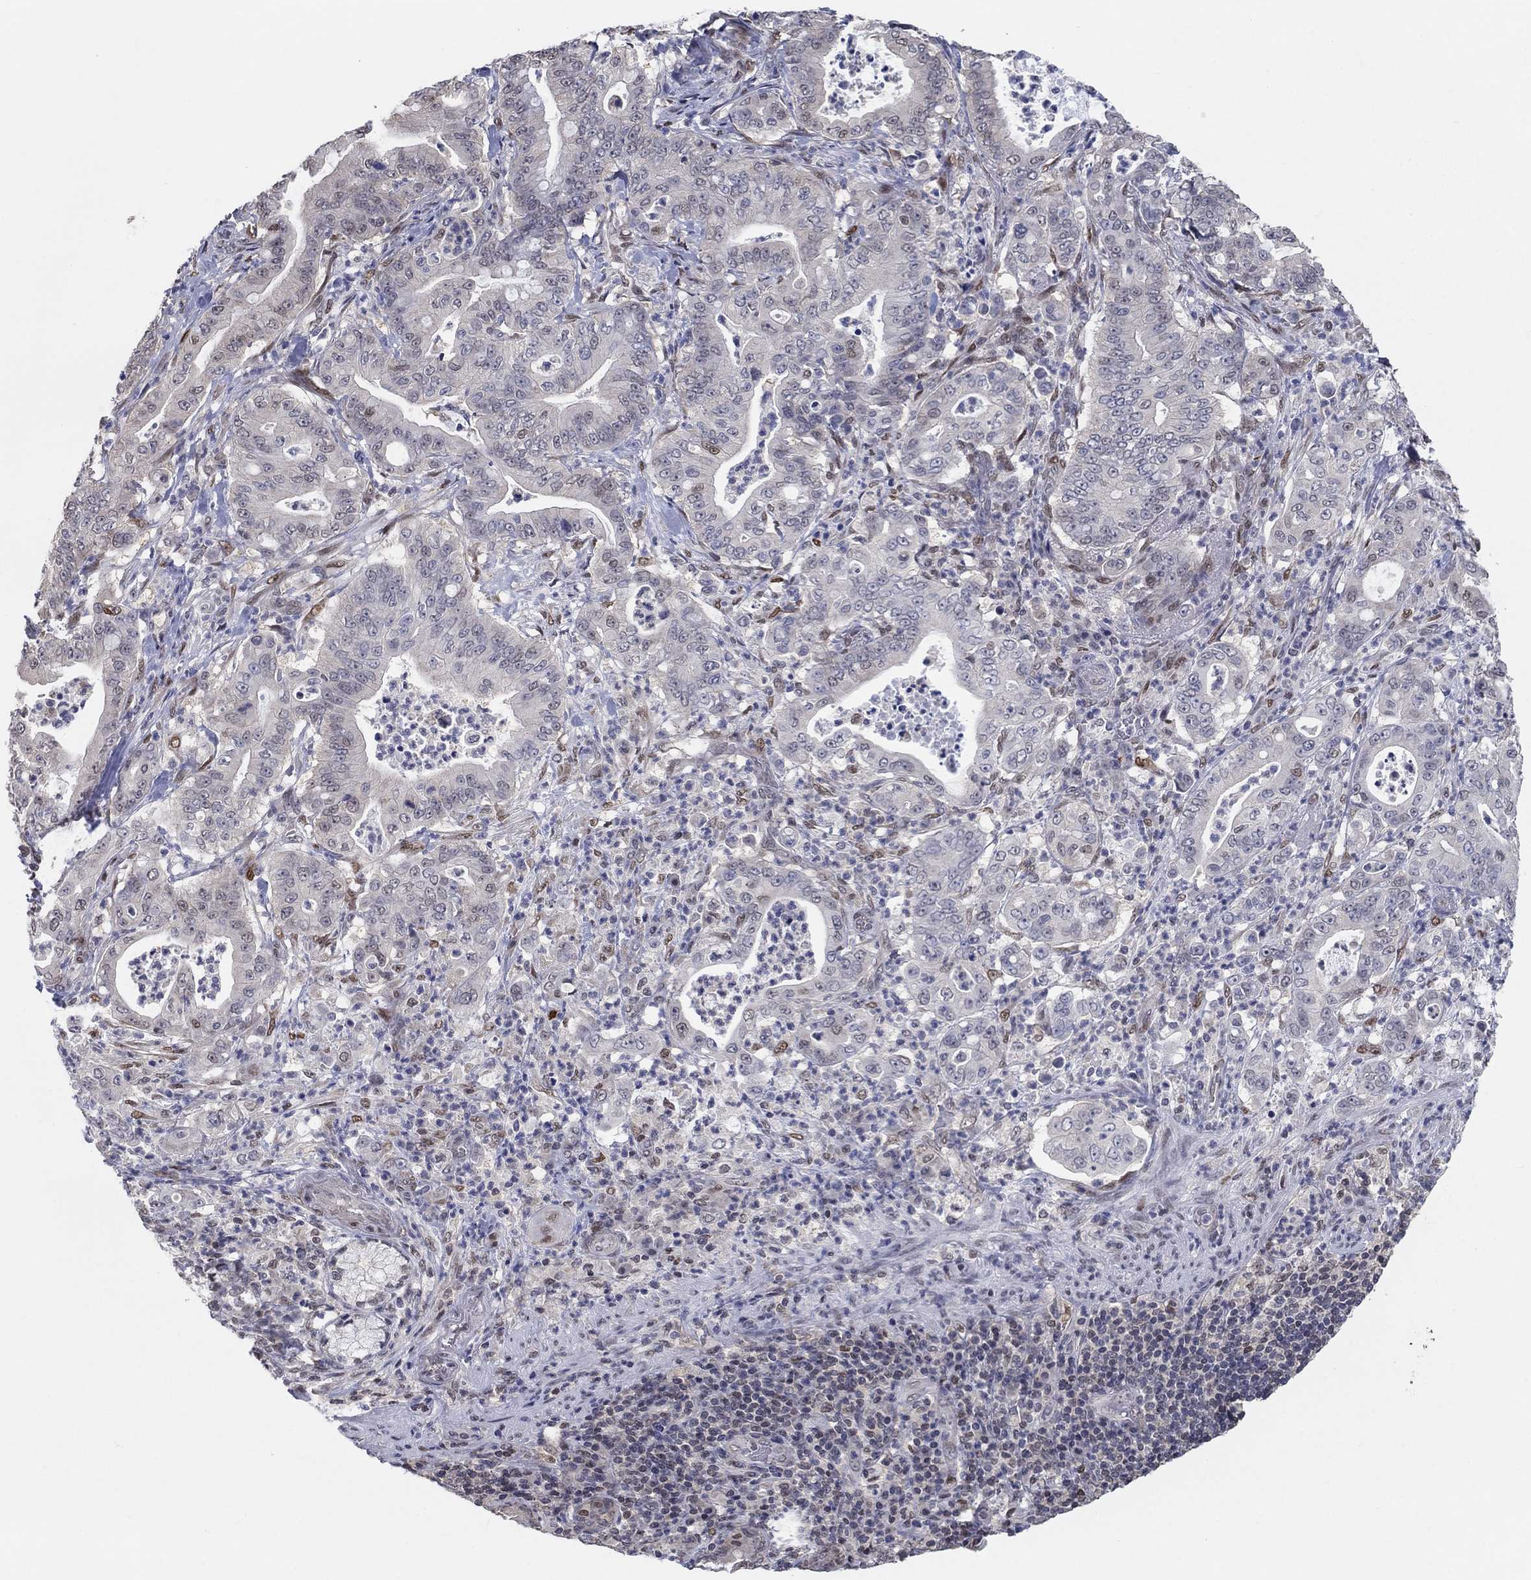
{"staining": {"intensity": "negative", "quantity": "none", "location": "none"}, "tissue": "pancreatic cancer", "cell_type": "Tumor cells", "image_type": "cancer", "snomed": [{"axis": "morphology", "description": "Adenocarcinoma, NOS"}, {"axis": "topography", "description": "Pancreas"}], "caption": "Image shows no significant protein positivity in tumor cells of pancreatic cancer. (Stains: DAB (3,3'-diaminobenzidine) immunohistochemistry with hematoxylin counter stain, Microscopy: brightfield microscopy at high magnification).", "gene": "CENPE", "patient": {"sex": "male", "age": 71}}